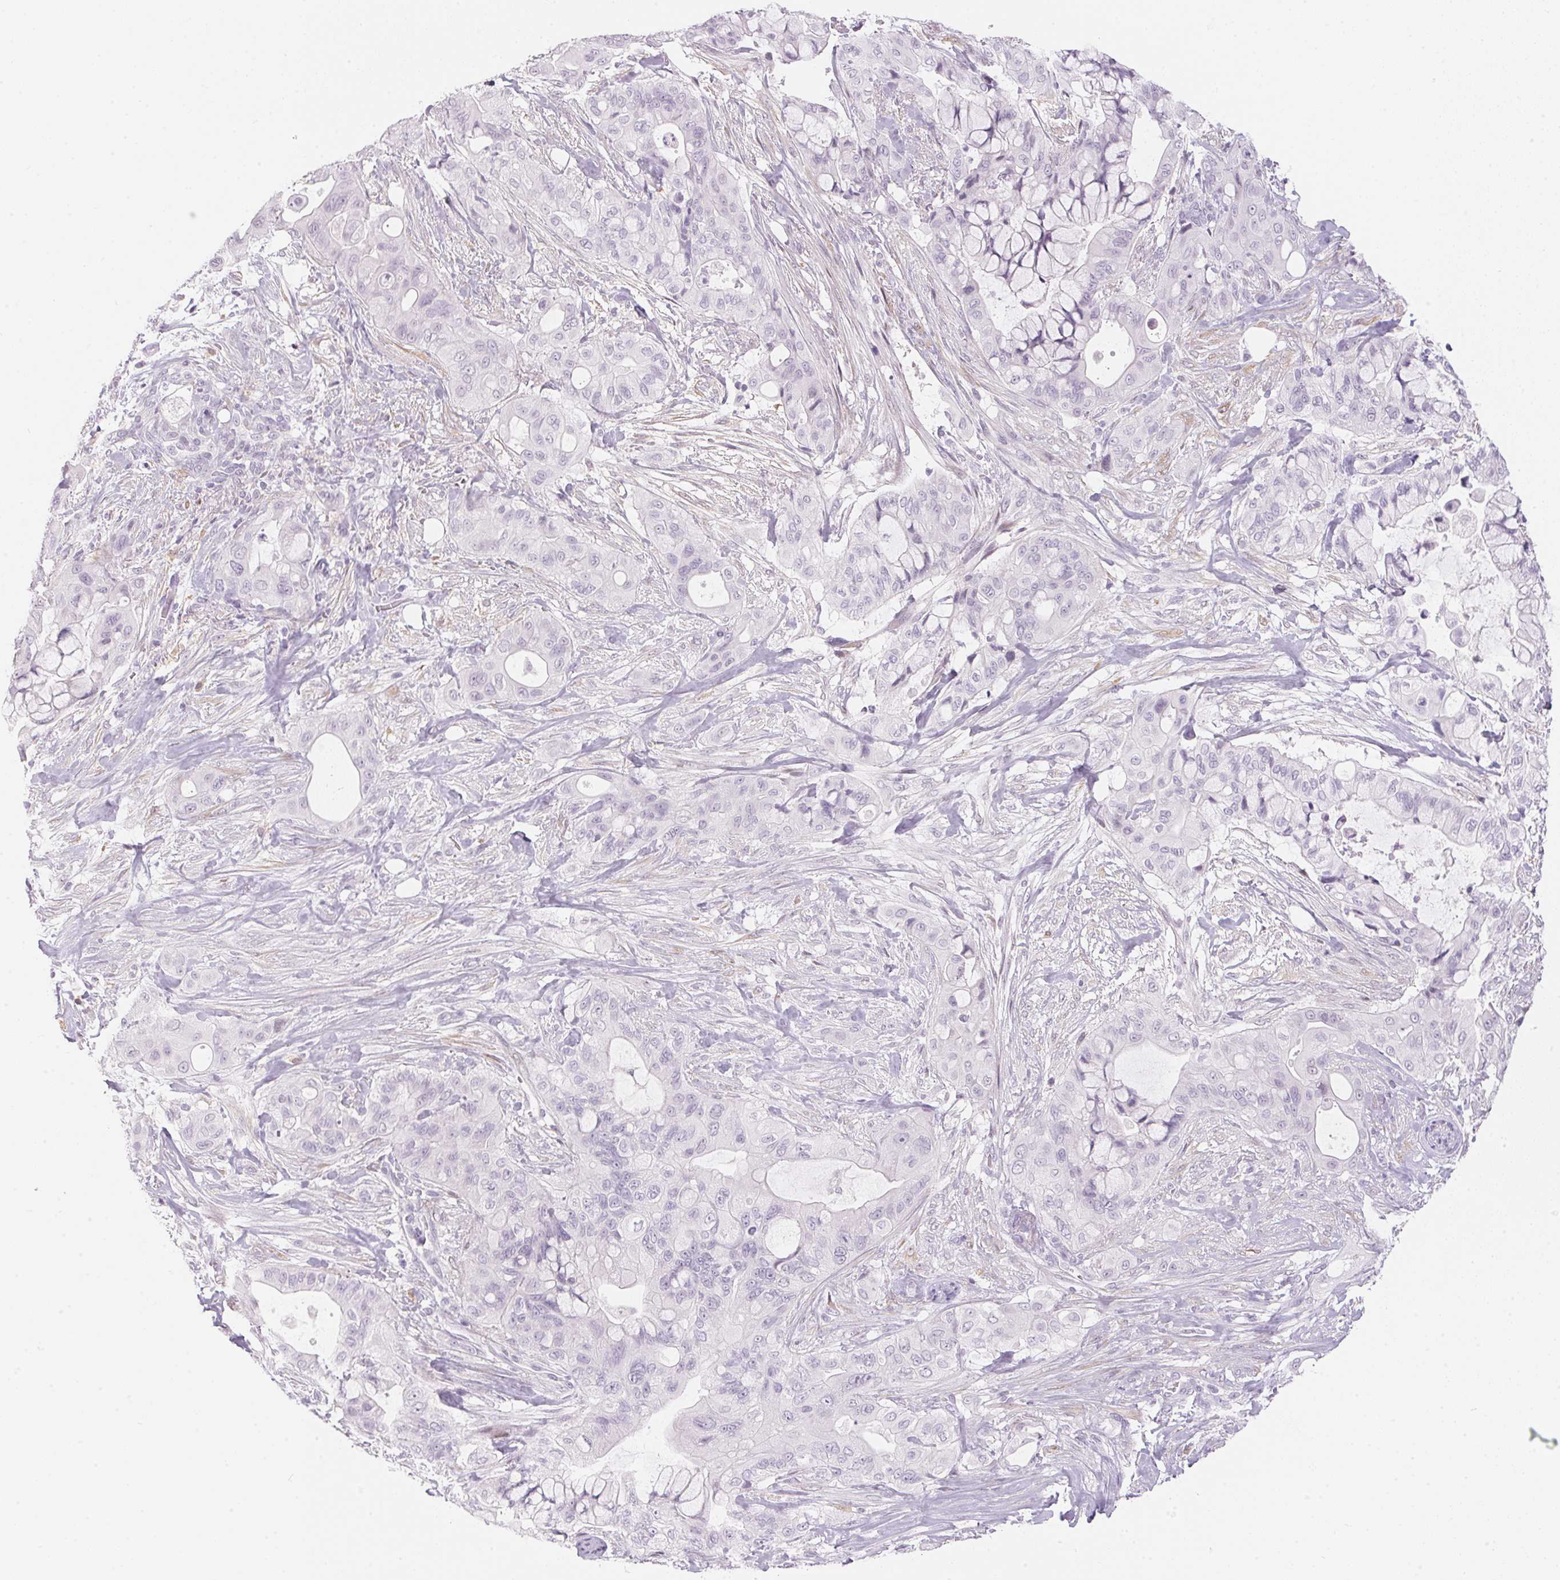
{"staining": {"intensity": "negative", "quantity": "none", "location": "none"}, "tissue": "pancreatic cancer", "cell_type": "Tumor cells", "image_type": "cancer", "snomed": [{"axis": "morphology", "description": "Adenocarcinoma, NOS"}, {"axis": "topography", "description": "Pancreas"}], "caption": "The histopathology image exhibits no staining of tumor cells in pancreatic cancer.", "gene": "CADPS", "patient": {"sex": "male", "age": 71}}